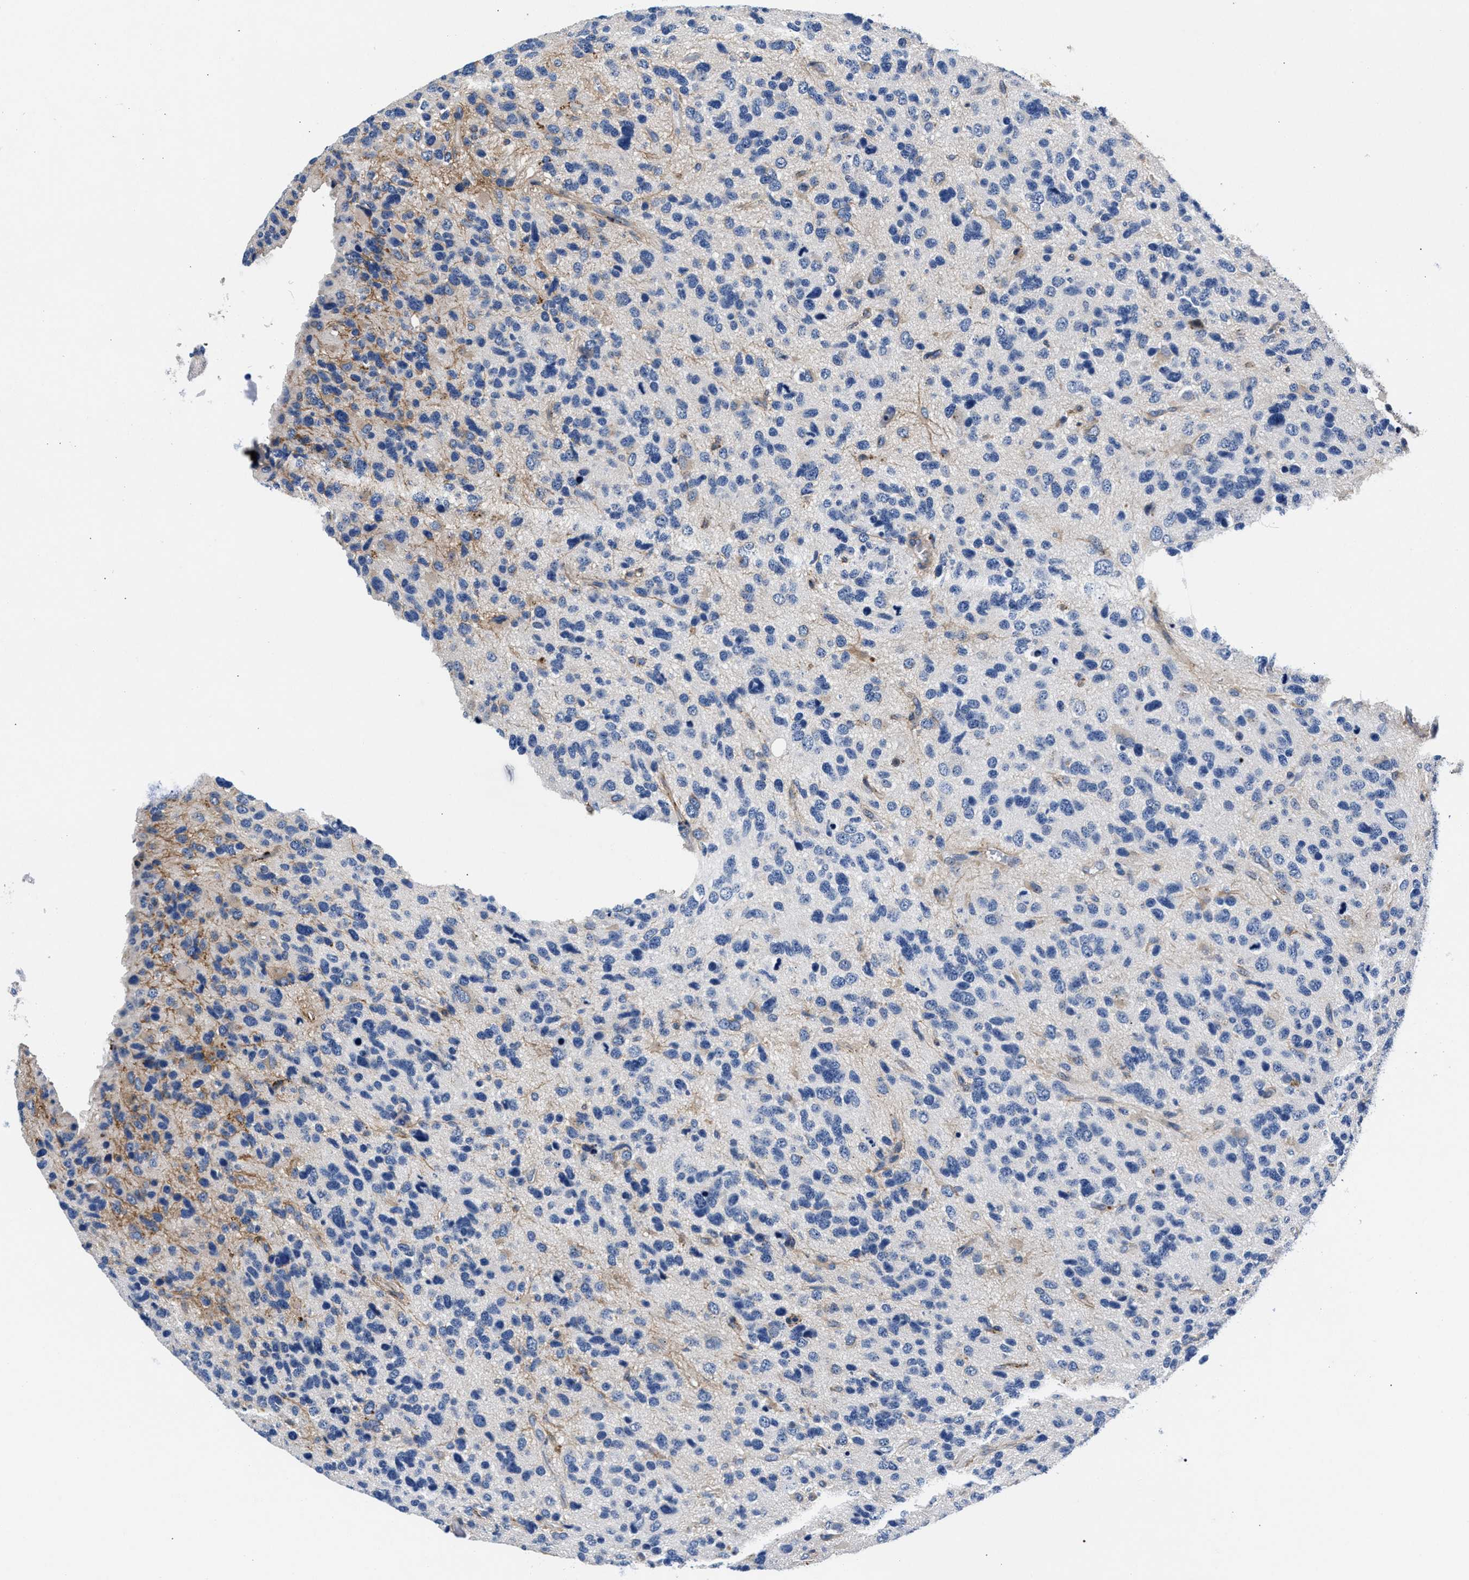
{"staining": {"intensity": "negative", "quantity": "none", "location": "none"}, "tissue": "glioma", "cell_type": "Tumor cells", "image_type": "cancer", "snomed": [{"axis": "morphology", "description": "Glioma, malignant, High grade"}, {"axis": "topography", "description": "Brain"}], "caption": "Glioma stained for a protein using IHC exhibits no positivity tumor cells.", "gene": "P2RY4", "patient": {"sex": "female", "age": 58}}